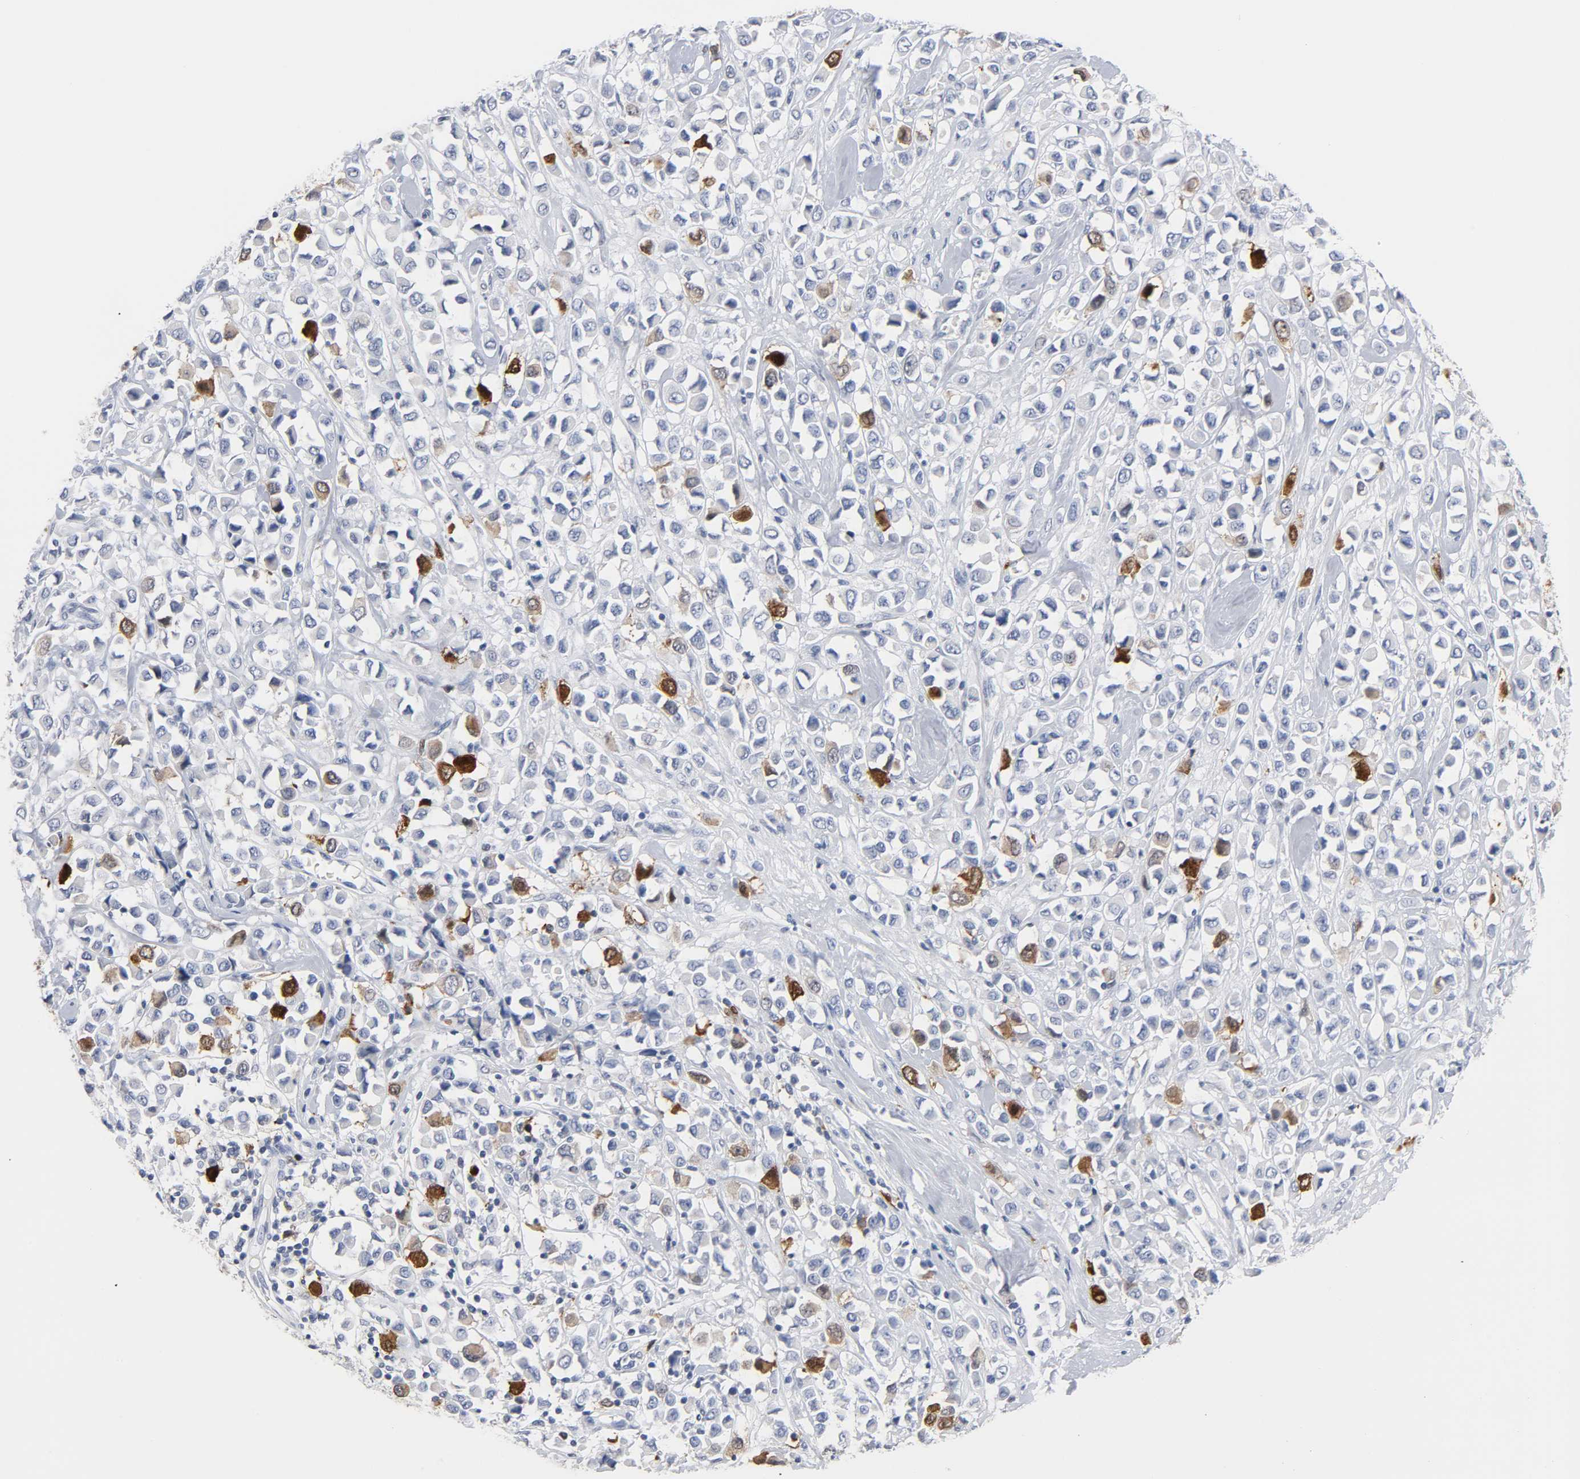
{"staining": {"intensity": "strong", "quantity": "25%-75%", "location": "cytoplasmic/membranous,nuclear"}, "tissue": "breast cancer", "cell_type": "Tumor cells", "image_type": "cancer", "snomed": [{"axis": "morphology", "description": "Duct carcinoma"}, {"axis": "topography", "description": "Breast"}], "caption": "The photomicrograph reveals immunohistochemical staining of infiltrating ductal carcinoma (breast). There is strong cytoplasmic/membranous and nuclear positivity is present in approximately 25%-75% of tumor cells.", "gene": "CDC20", "patient": {"sex": "female", "age": 61}}